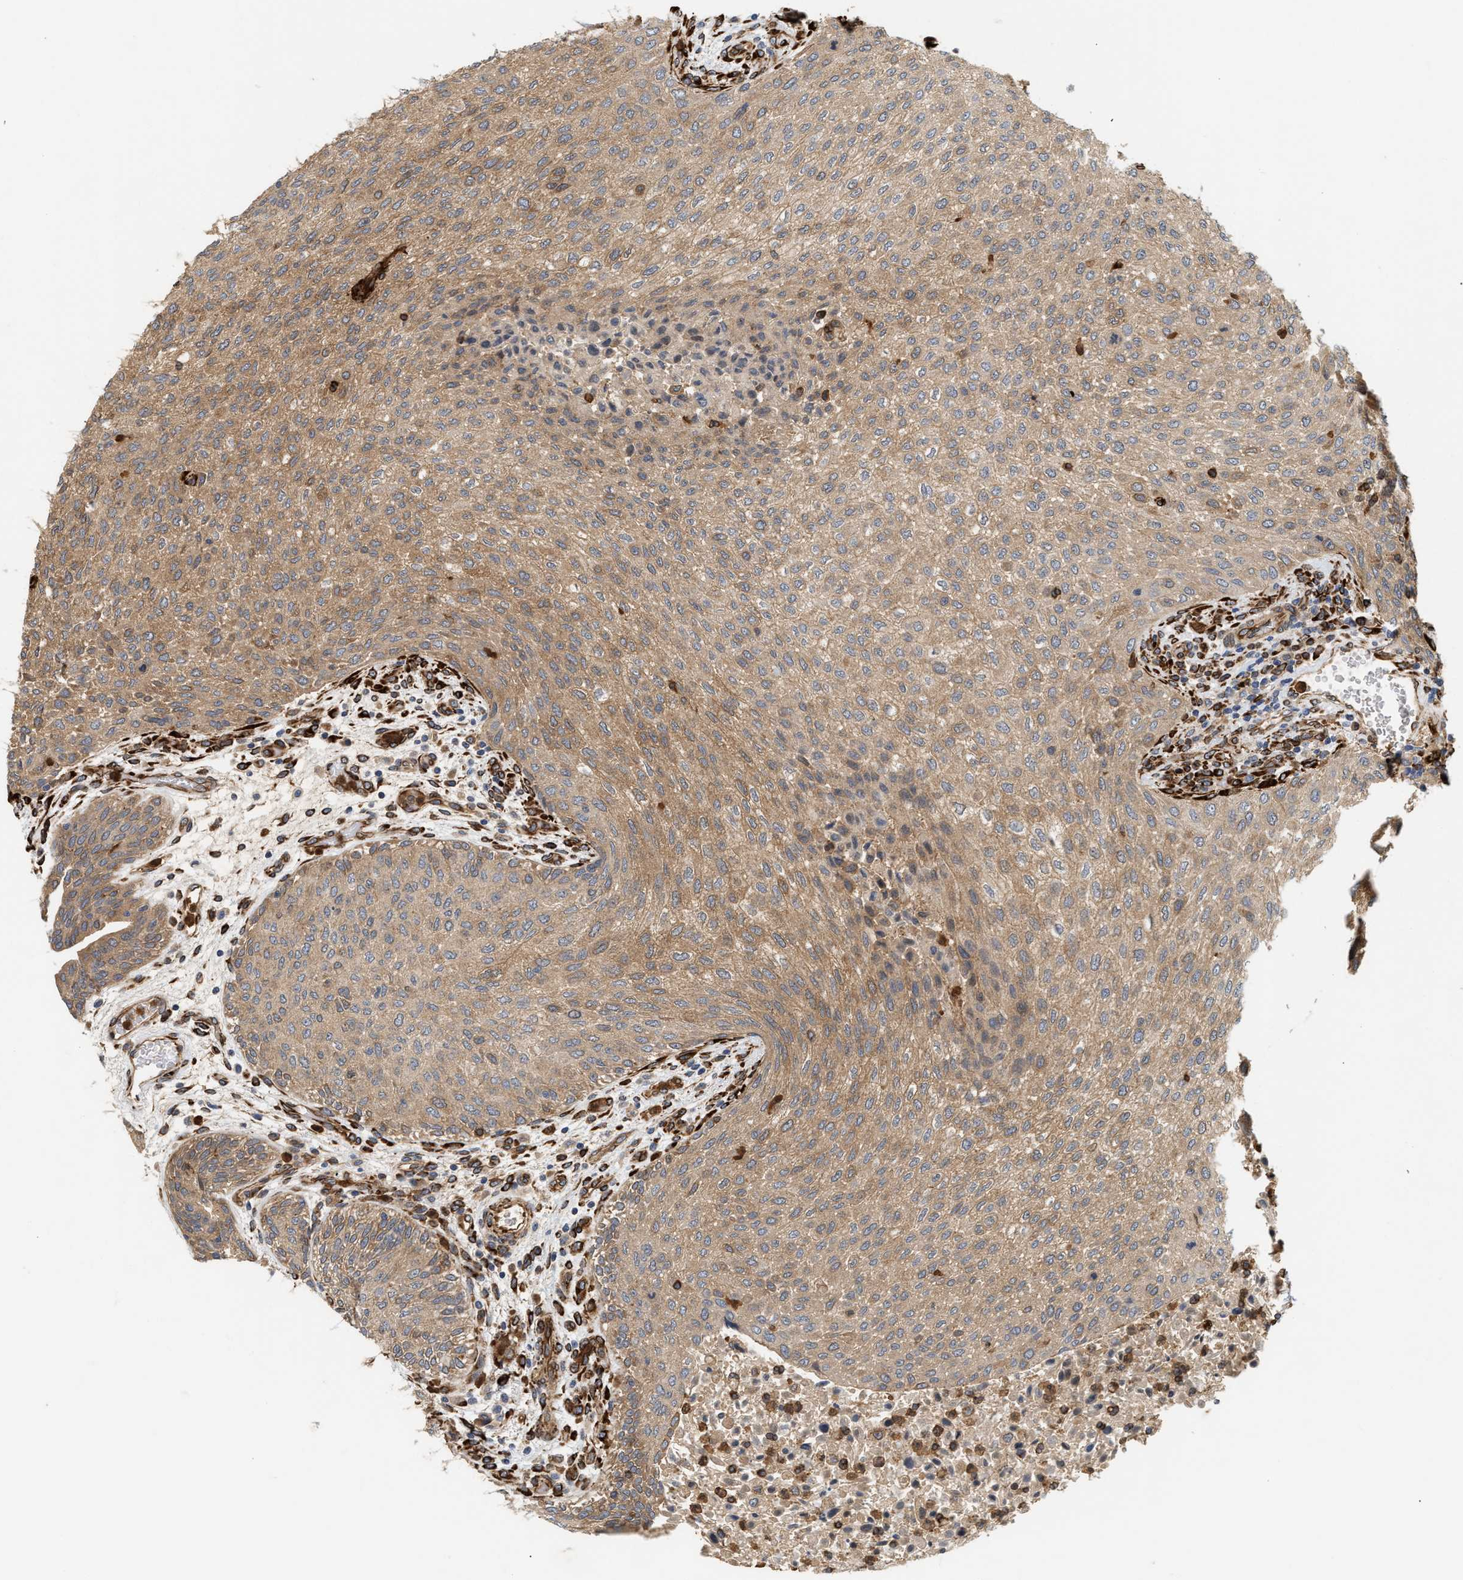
{"staining": {"intensity": "moderate", "quantity": ">75%", "location": "cytoplasmic/membranous"}, "tissue": "urothelial cancer", "cell_type": "Tumor cells", "image_type": "cancer", "snomed": [{"axis": "morphology", "description": "Urothelial carcinoma, Low grade"}, {"axis": "morphology", "description": "Urothelial carcinoma, High grade"}, {"axis": "topography", "description": "Urinary bladder"}], "caption": "Urothelial carcinoma (high-grade) tissue reveals moderate cytoplasmic/membranous positivity in about >75% of tumor cells", "gene": "PLCD1", "patient": {"sex": "male", "age": 35}}